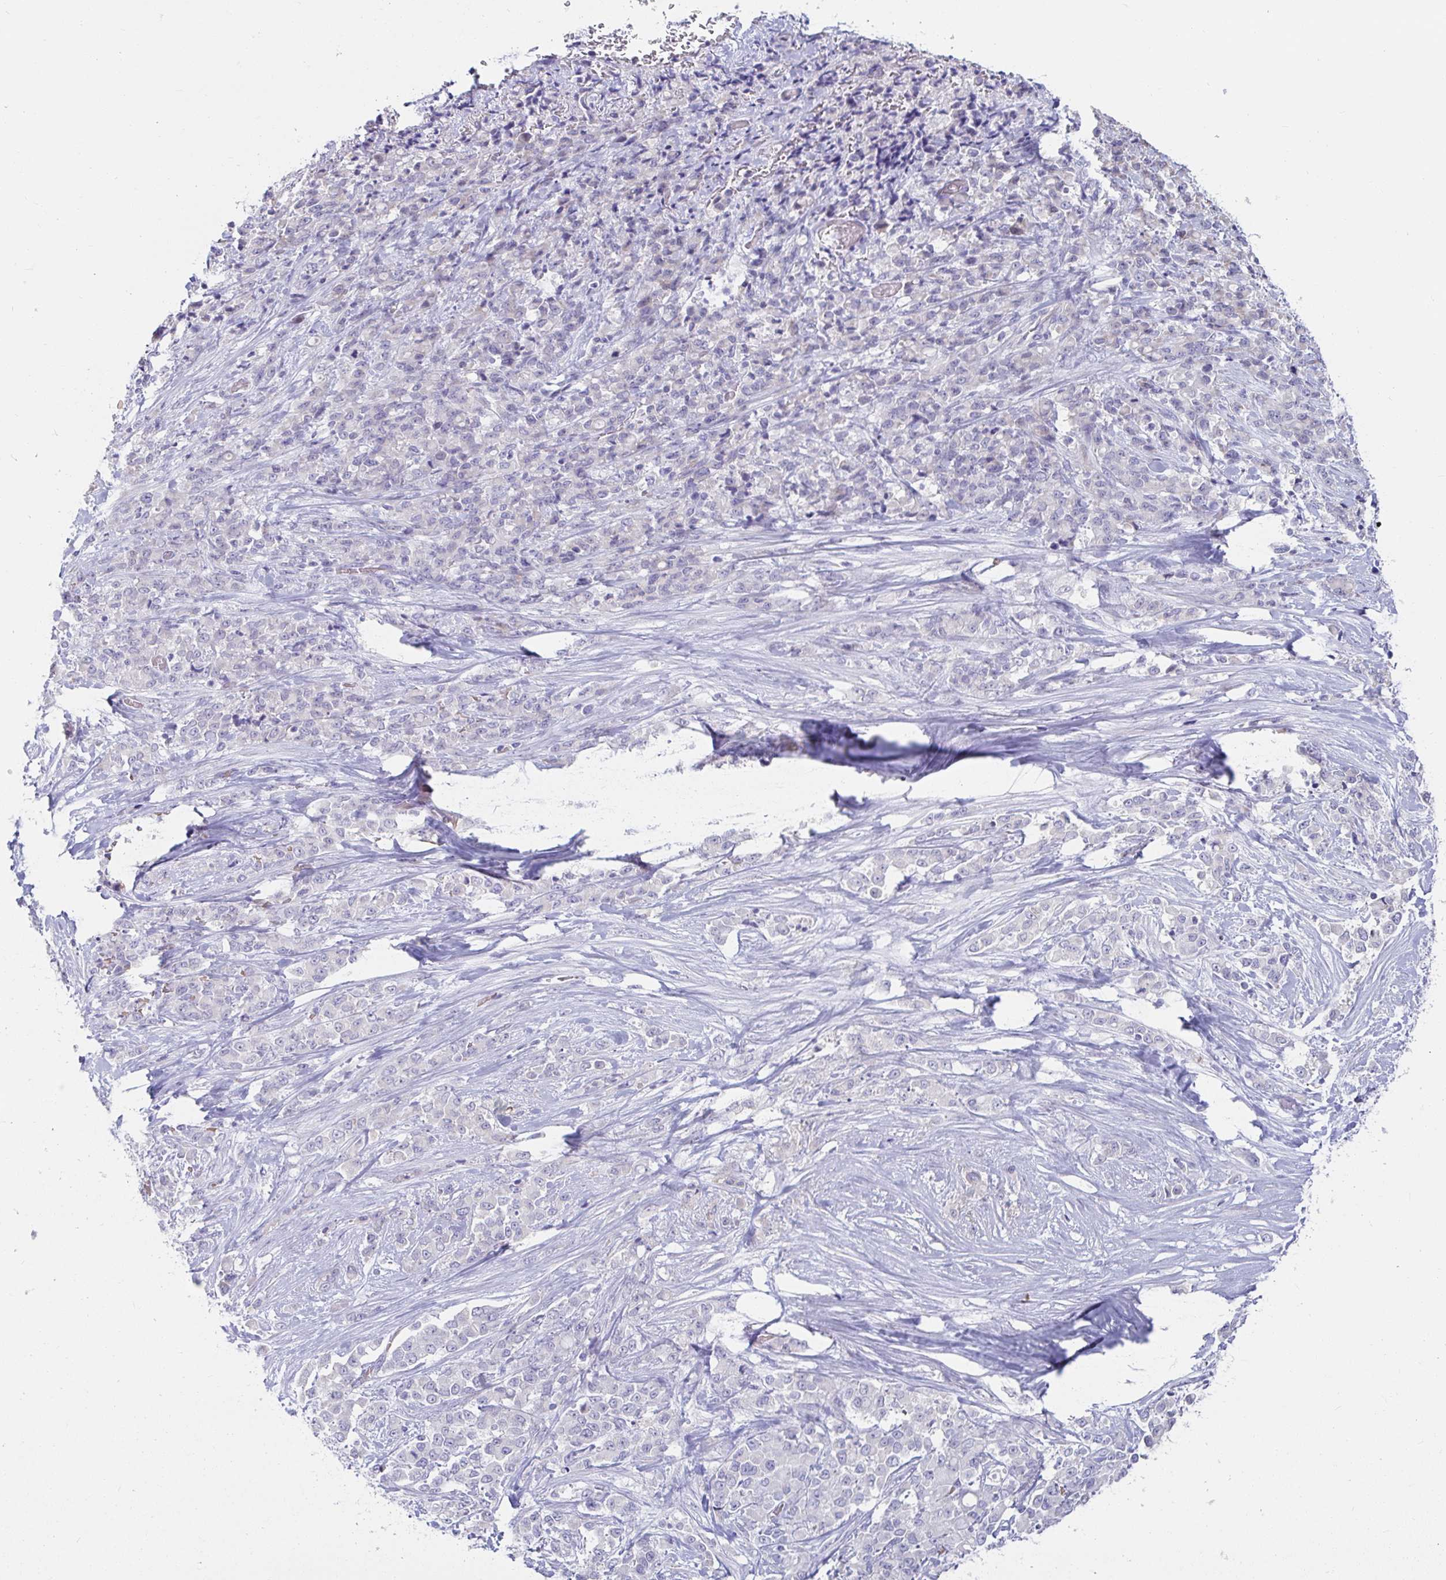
{"staining": {"intensity": "negative", "quantity": "none", "location": "none"}, "tissue": "stomach cancer", "cell_type": "Tumor cells", "image_type": "cancer", "snomed": [{"axis": "morphology", "description": "Adenocarcinoma, NOS"}, {"axis": "topography", "description": "Stomach"}], "caption": "Immunohistochemical staining of adenocarcinoma (stomach) displays no significant expression in tumor cells. The staining is performed using DAB brown chromogen with nuclei counter-stained in using hematoxylin.", "gene": "C4orf17", "patient": {"sex": "female", "age": 76}}